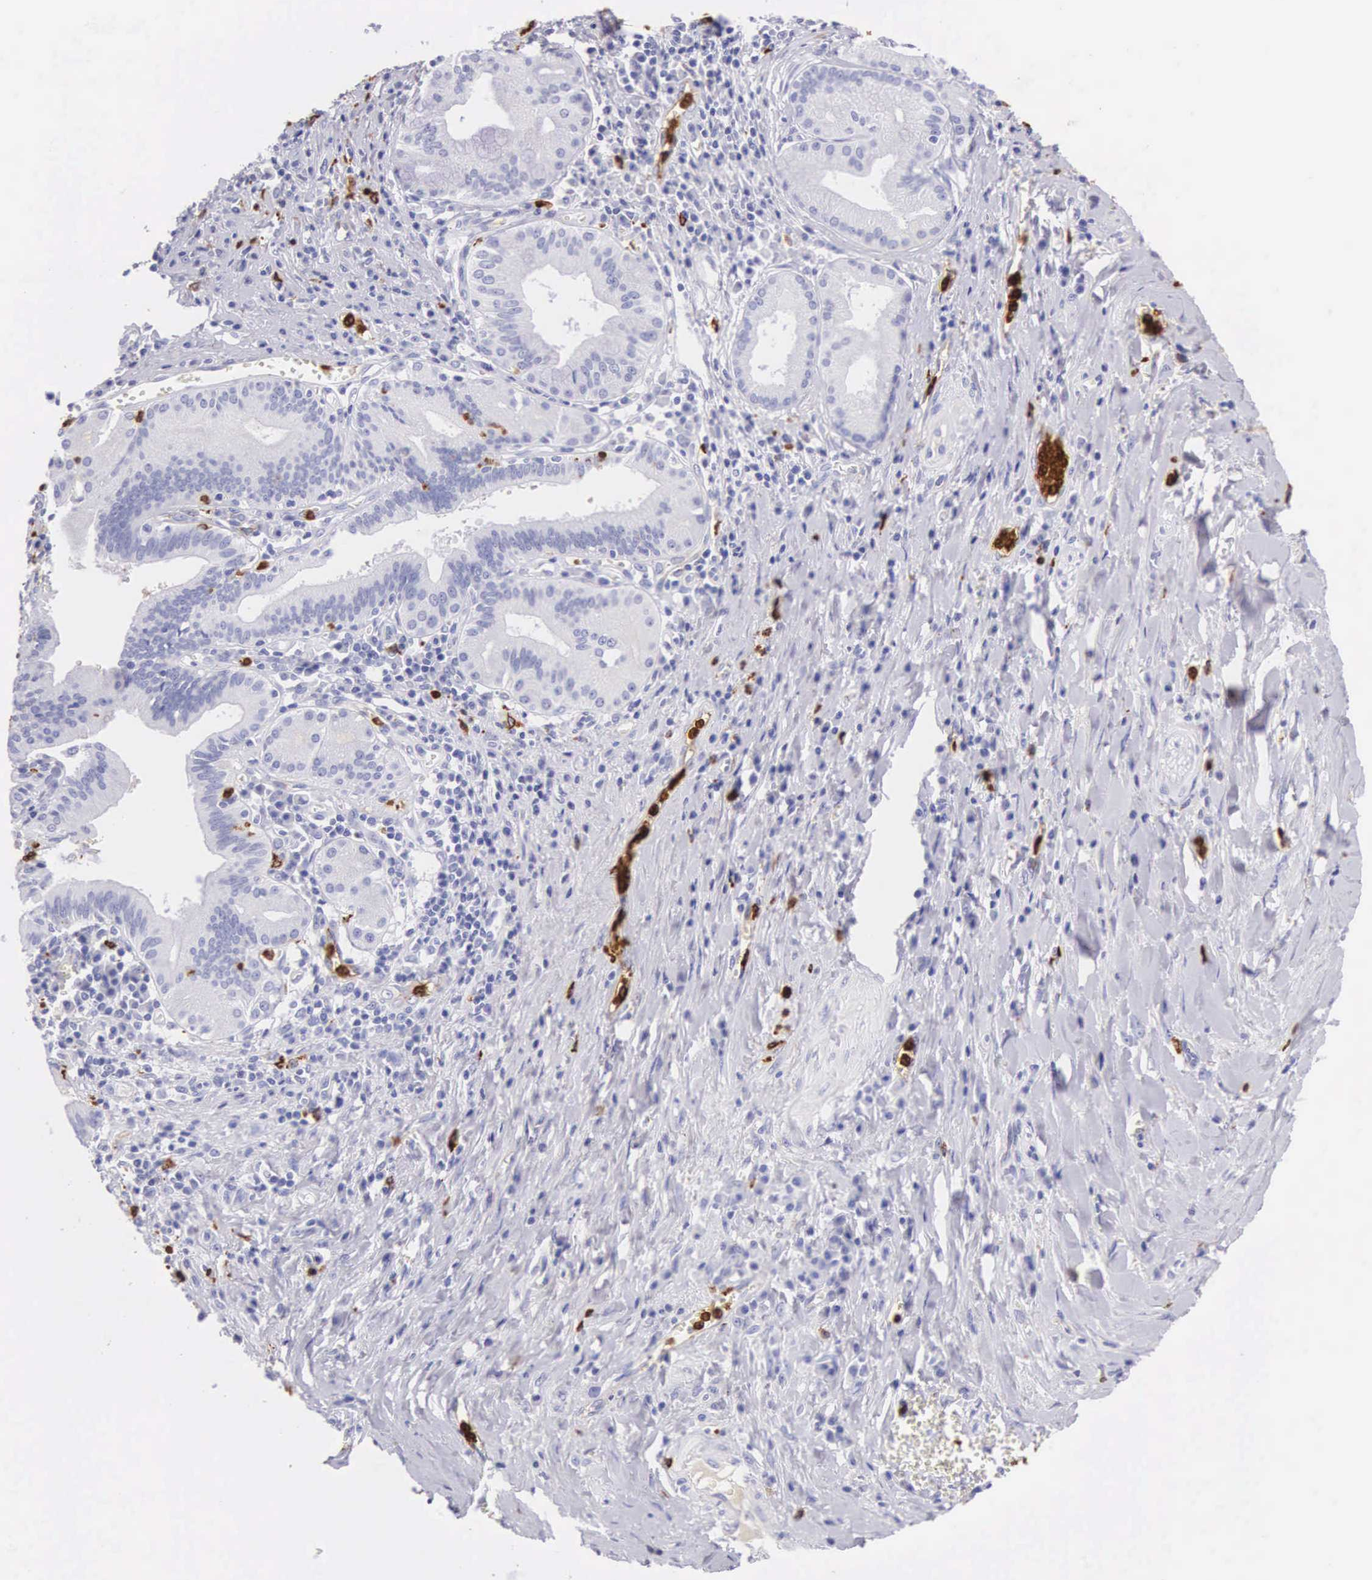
{"staining": {"intensity": "negative", "quantity": "none", "location": "none"}, "tissue": "pancreatic cancer", "cell_type": "Tumor cells", "image_type": "cancer", "snomed": [{"axis": "morphology", "description": "Adenocarcinoma, NOS"}, {"axis": "topography", "description": "Pancreas"}], "caption": "Human pancreatic cancer (adenocarcinoma) stained for a protein using immunohistochemistry (IHC) exhibits no staining in tumor cells.", "gene": "FCN1", "patient": {"sex": "male", "age": 69}}